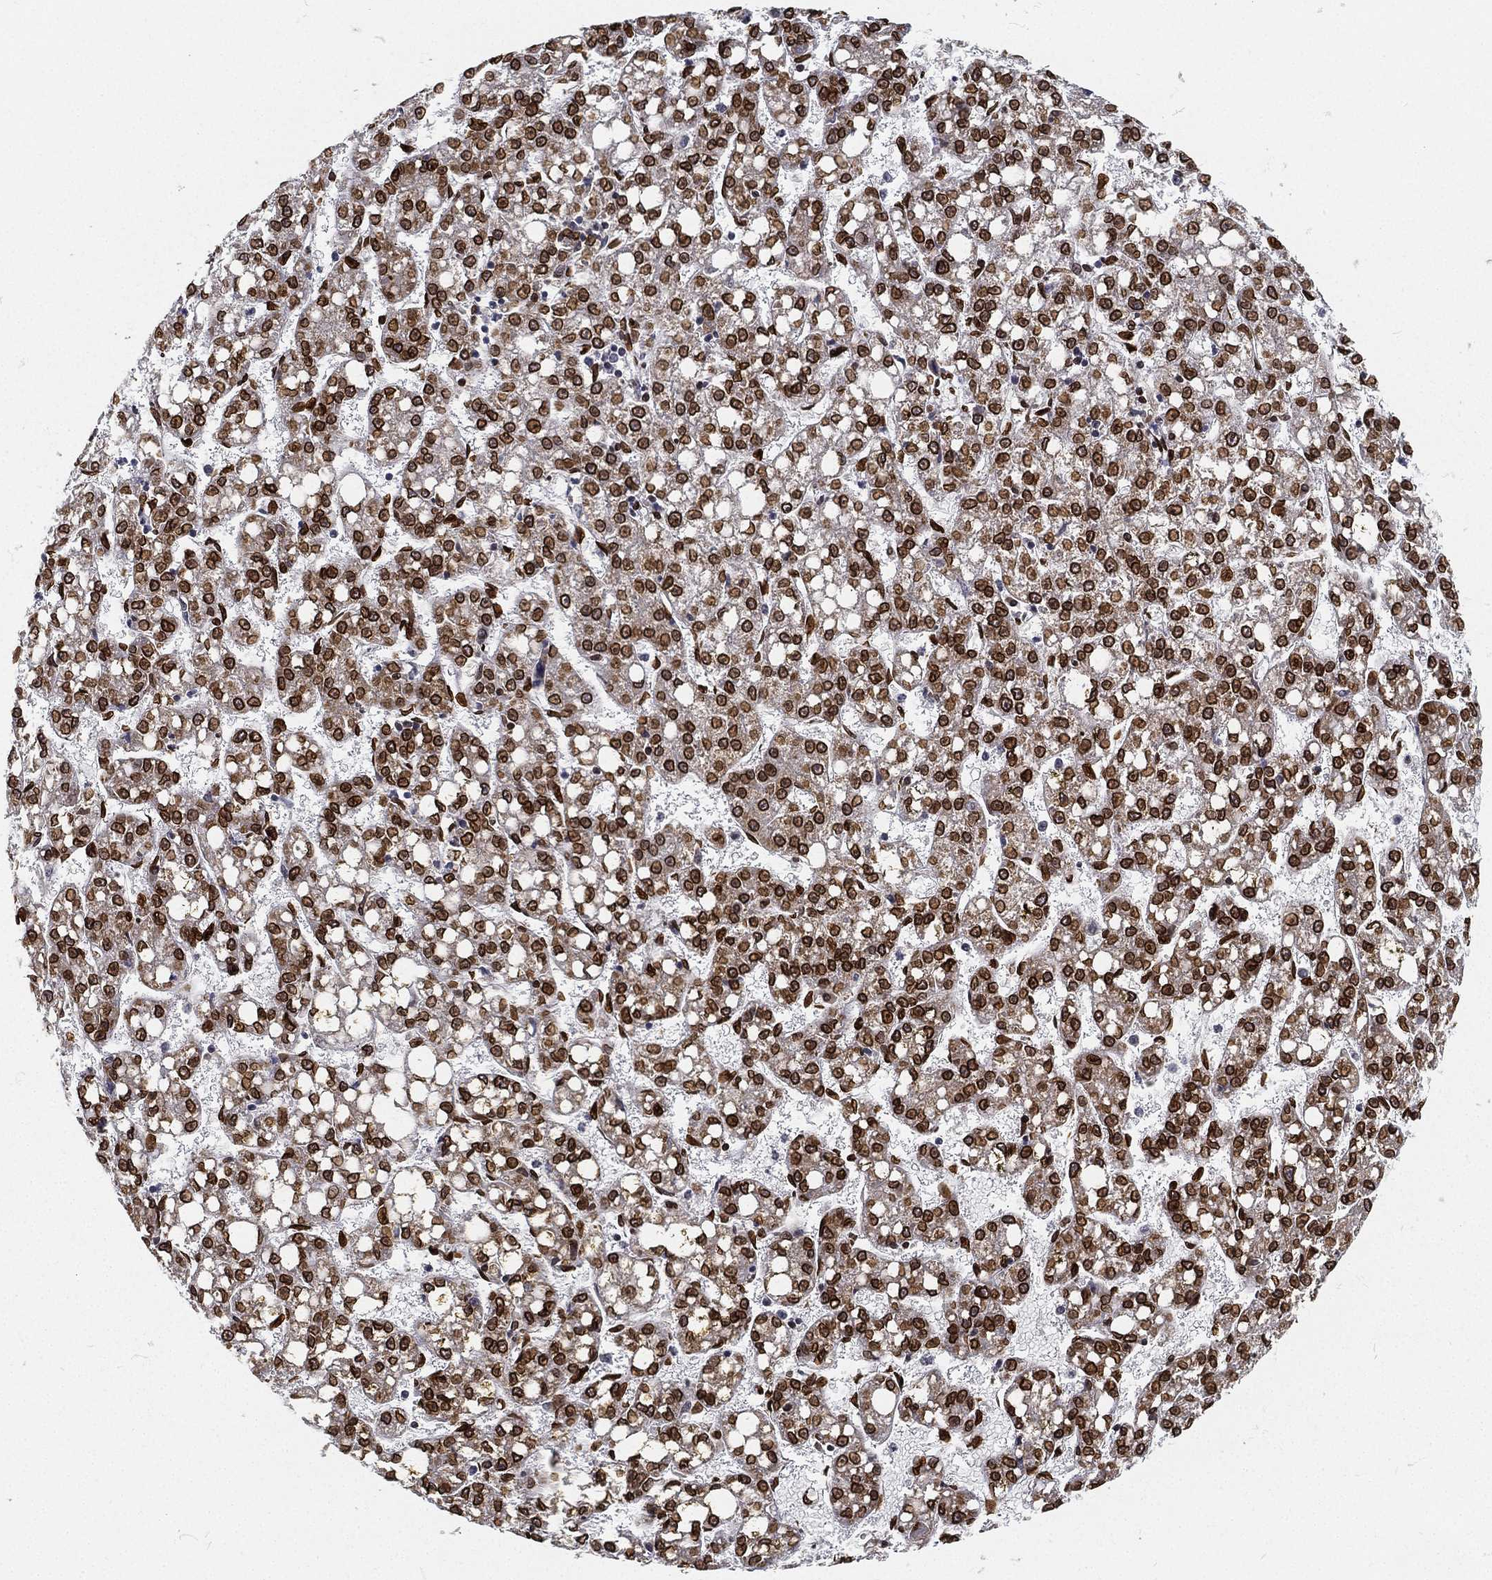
{"staining": {"intensity": "strong", "quantity": ">75%", "location": "cytoplasmic/membranous,nuclear"}, "tissue": "liver cancer", "cell_type": "Tumor cells", "image_type": "cancer", "snomed": [{"axis": "morphology", "description": "Carcinoma, Hepatocellular, NOS"}, {"axis": "topography", "description": "Liver"}], "caption": "About >75% of tumor cells in hepatocellular carcinoma (liver) show strong cytoplasmic/membranous and nuclear protein positivity as visualized by brown immunohistochemical staining.", "gene": "PALB2", "patient": {"sex": "female", "age": 65}}